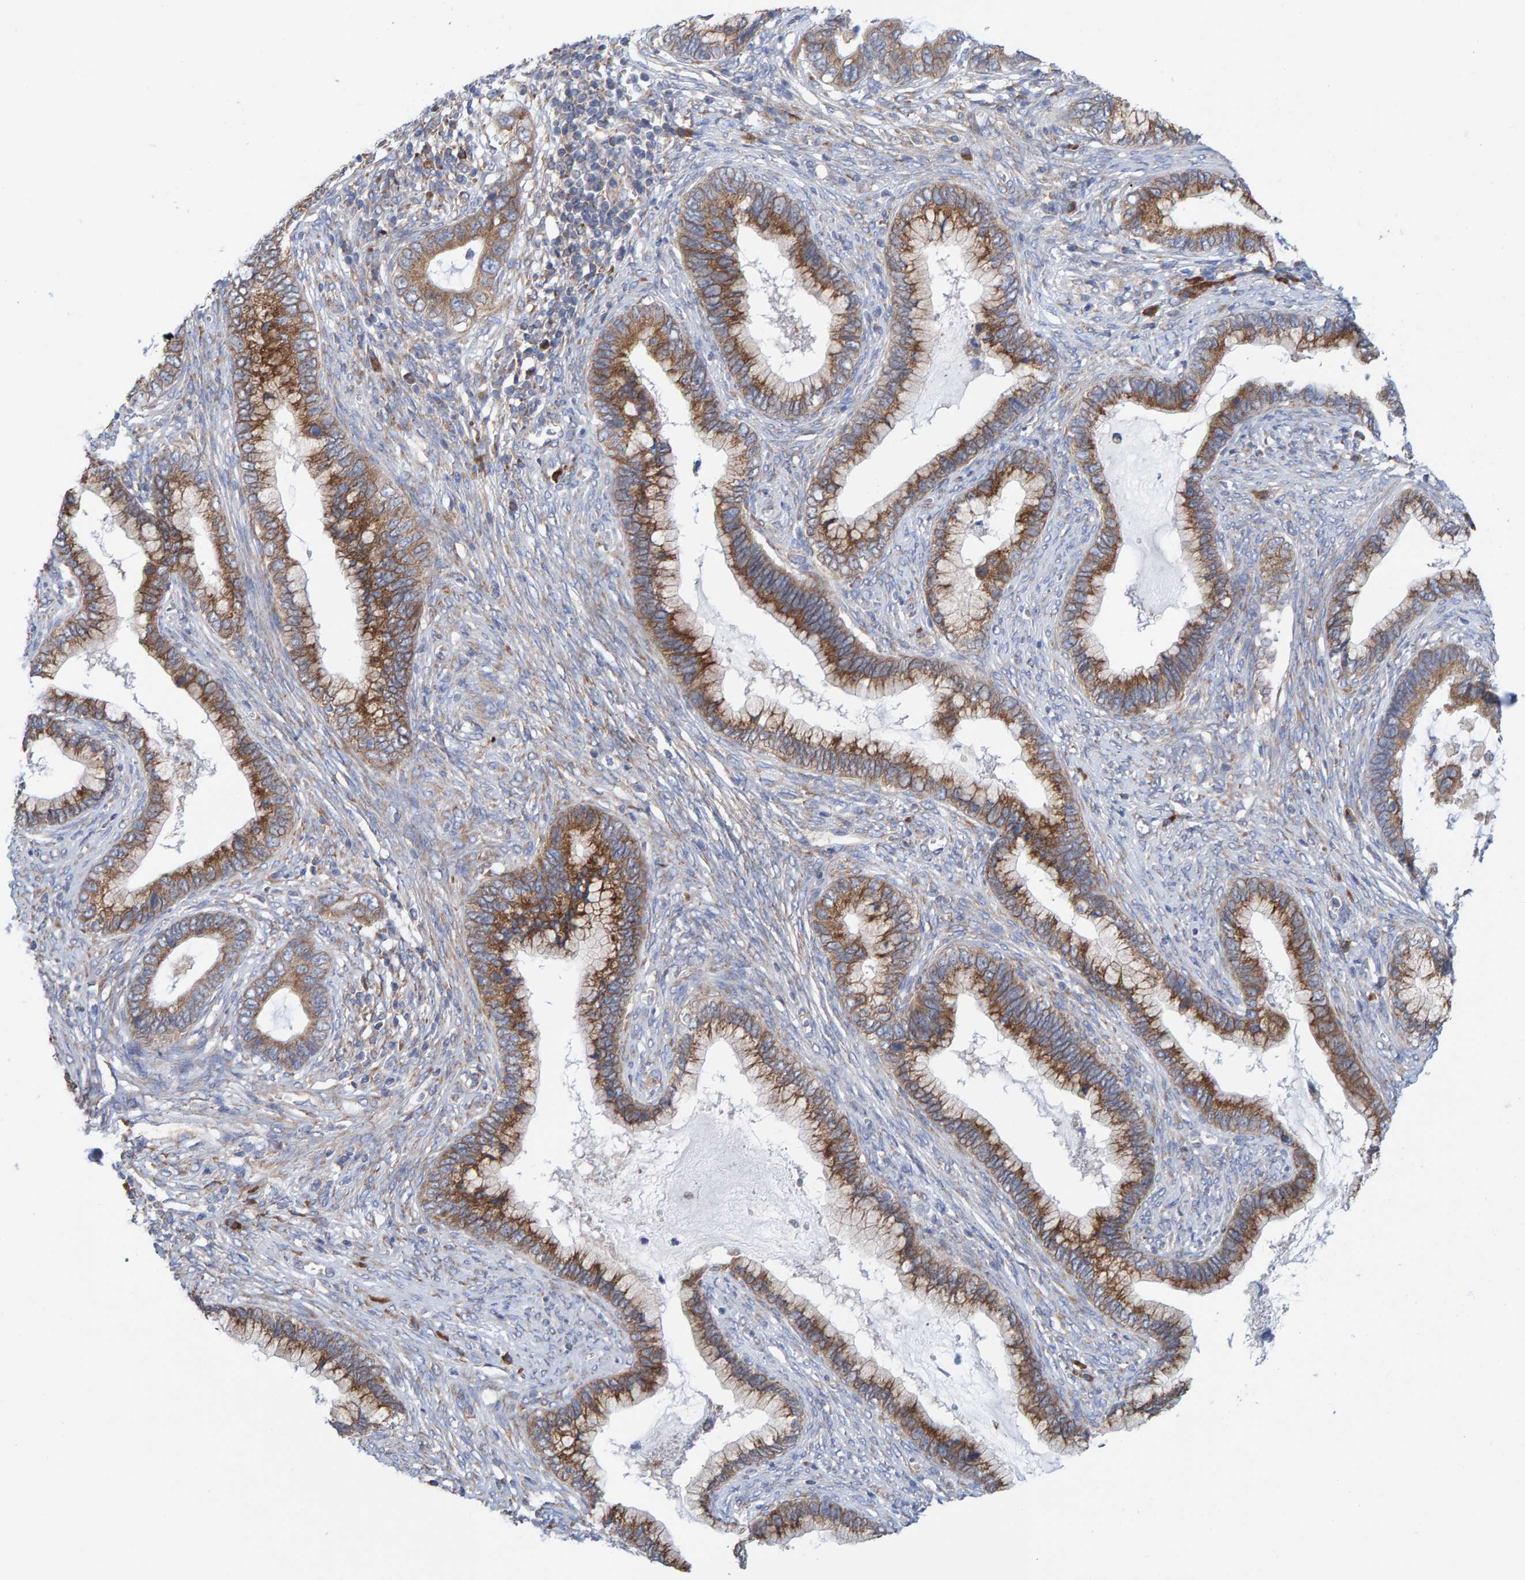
{"staining": {"intensity": "moderate", "quantity": ">75%", "location": "cytoplasmic/membranous"}, "tissue": "cervical cancer", "cell_type": "Tumor cells", "image_type": "cancer", "snomed": [{"axis": "morphology", "description": "Adenocarcinoma, NOS"}, {"axis": "topography", "description": "Cervix"}], "caption": "Tumor cells show medium levels of moderate cytoplasmic/membranous staining in approximately >75% of cells in human adenocarcinoma (cervical).", "gene": "CDK5RAP3", "patient": {"sex": "female", "age": 44}}